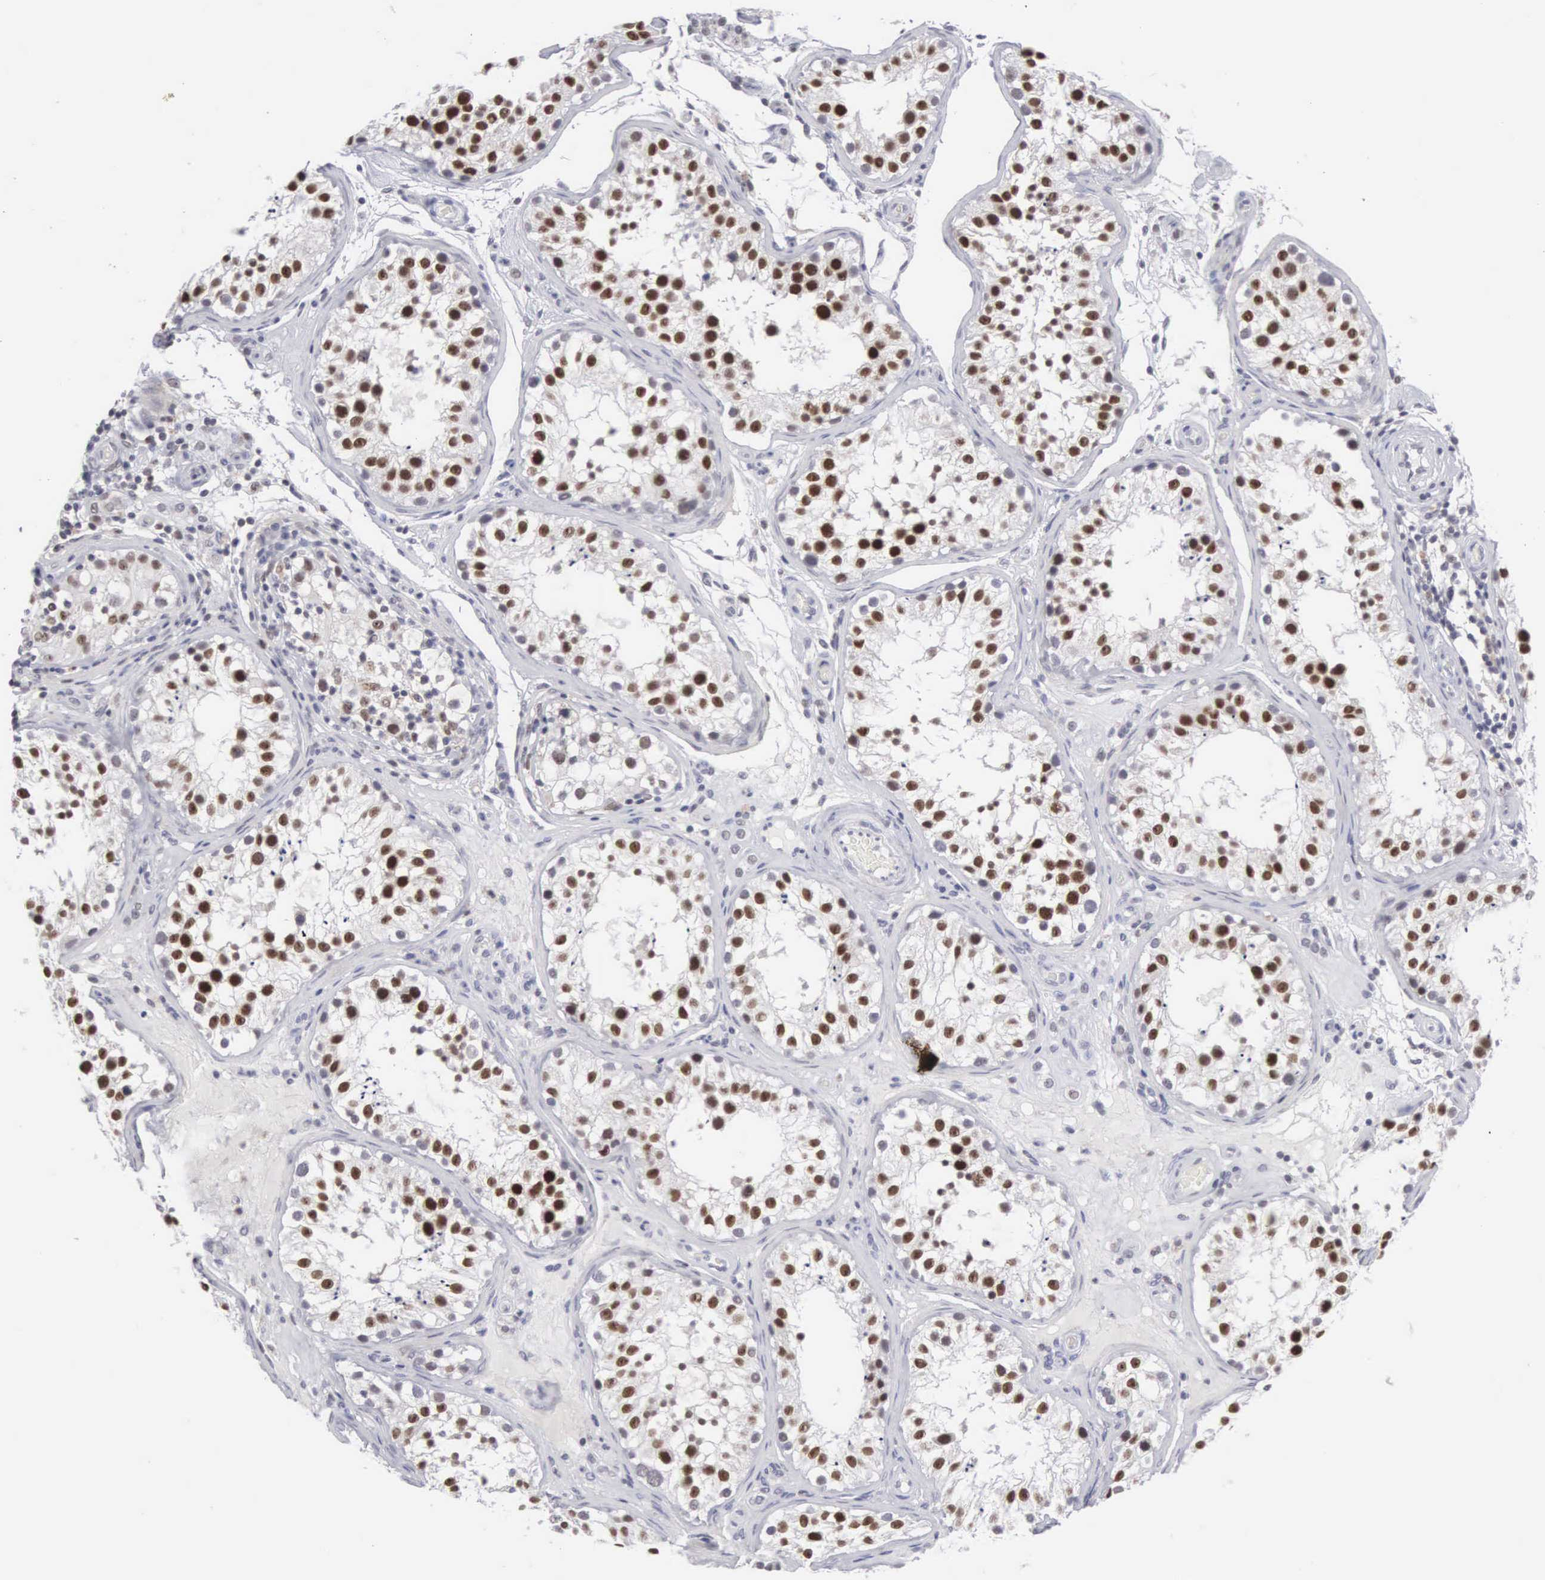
{"staining": {"intensity": "strong", "quantity": ">75%", "location": "nuclear"}, "tissue": "testis", "cell_type": "Cells in seminiferous ducts", "image_type": "normal", "snomed": [{"axis": "morphology", "description": "Normal tissue, NOS"}, {"axis": "topography", "description": "Testis"}], "caption": "The micrograph displays staining of normal testis, revealing strong nuclear protein positivity (brown color) within cells in seminiferous ducts. (Stains: DAB in brown, nuclei in blue, Microscopy: brightfield microscopy at high magnification).", "gene": "MNAT1", "patient": {"sex": "male", "age": 24}}